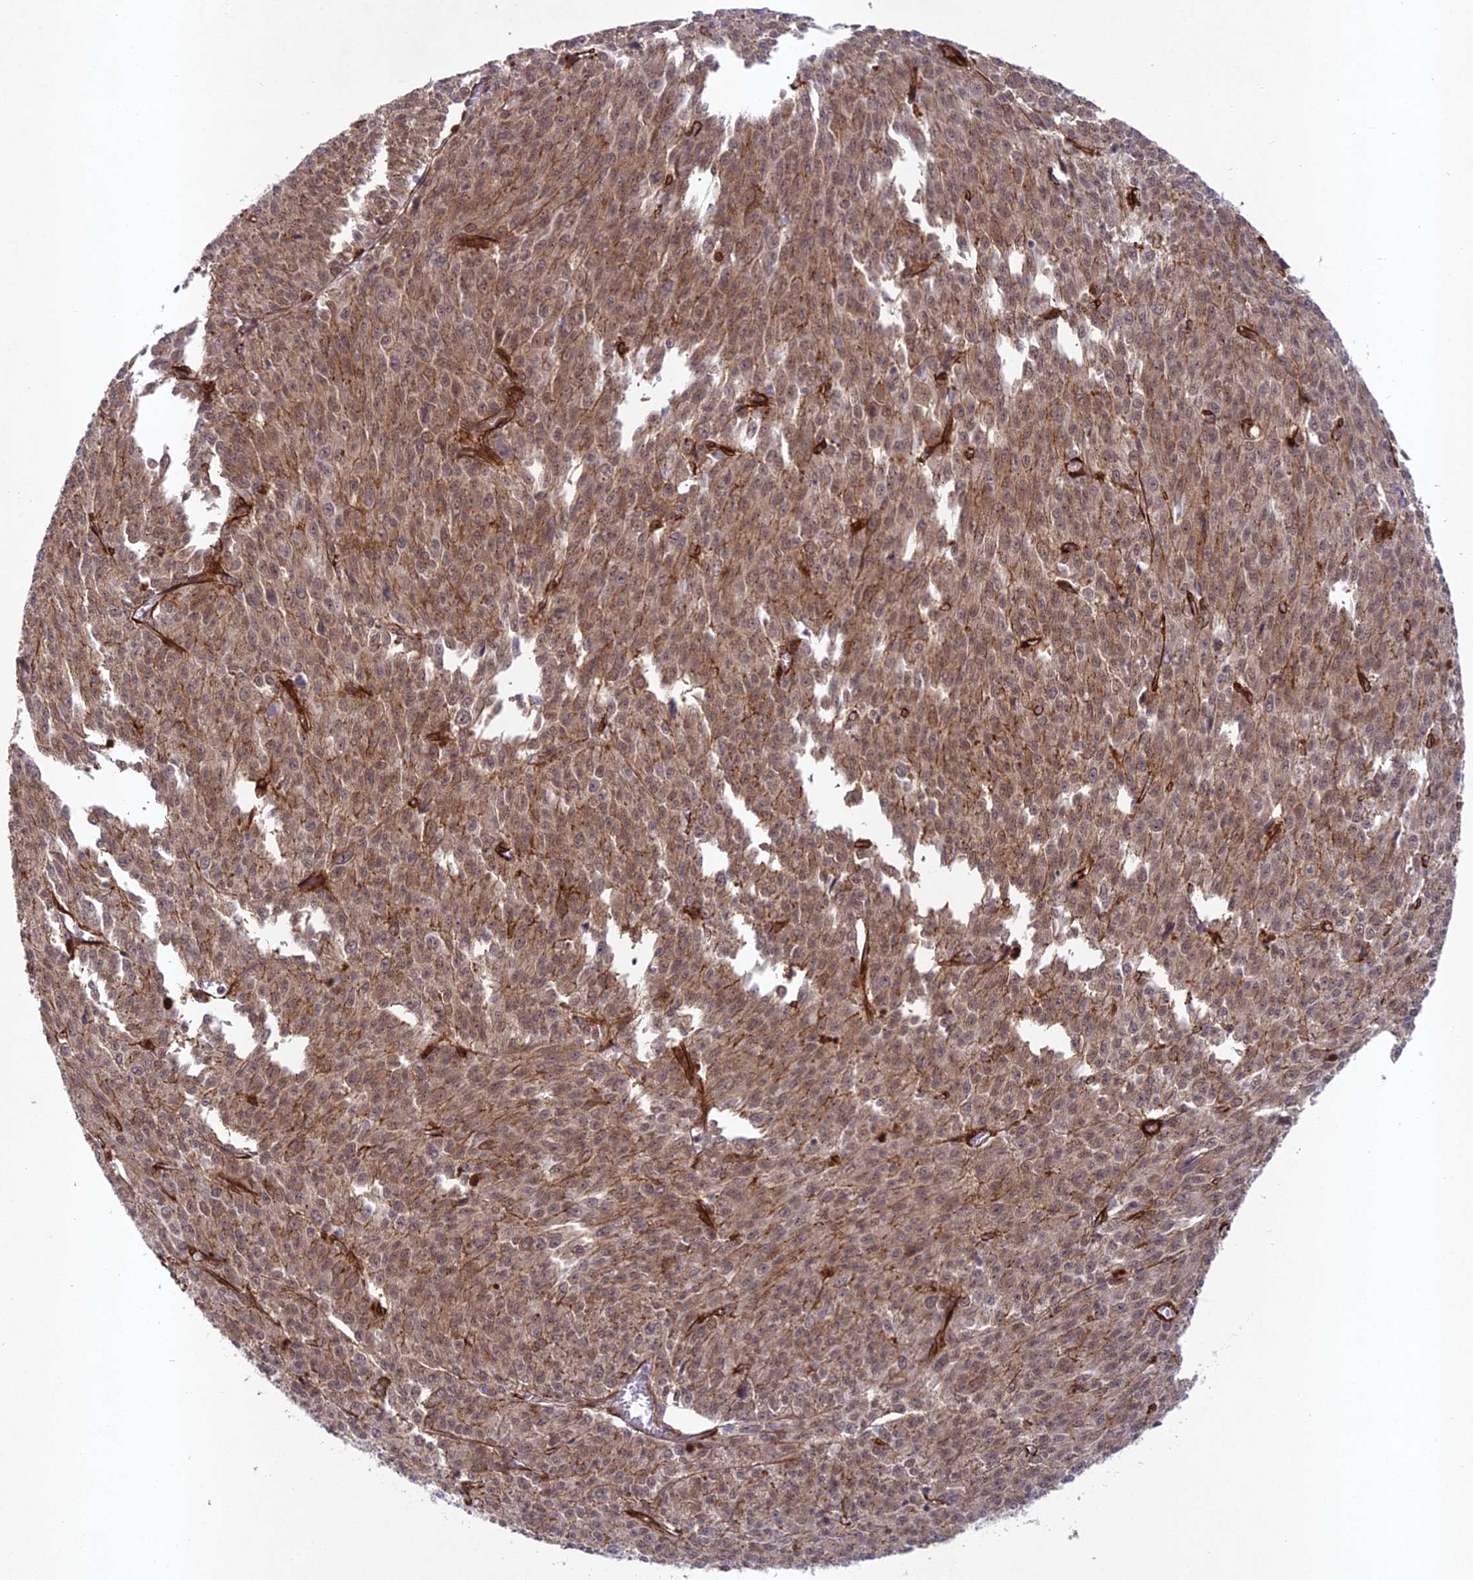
{"staining": {"intensity": "moderate", "quantity": ">75%", "location": "cytoplasmic/membranous"}, "tissue": "melanoma", "cell_type": "Tumor cells", "image_type": "cancer", "snomed": [{"axis": "morphology", "description": "Malignant melanoma, NOS"}, {"axis": "topography", "description": "Skin"}], "caption": "Brown immunohistochemical staining in malignant melanoma demonstrates moderate cytoplasmic/membranous expression in about >75% of tumor cells.", "gene": "TNS1", "patient": {"sex": "female", "age": 52}}